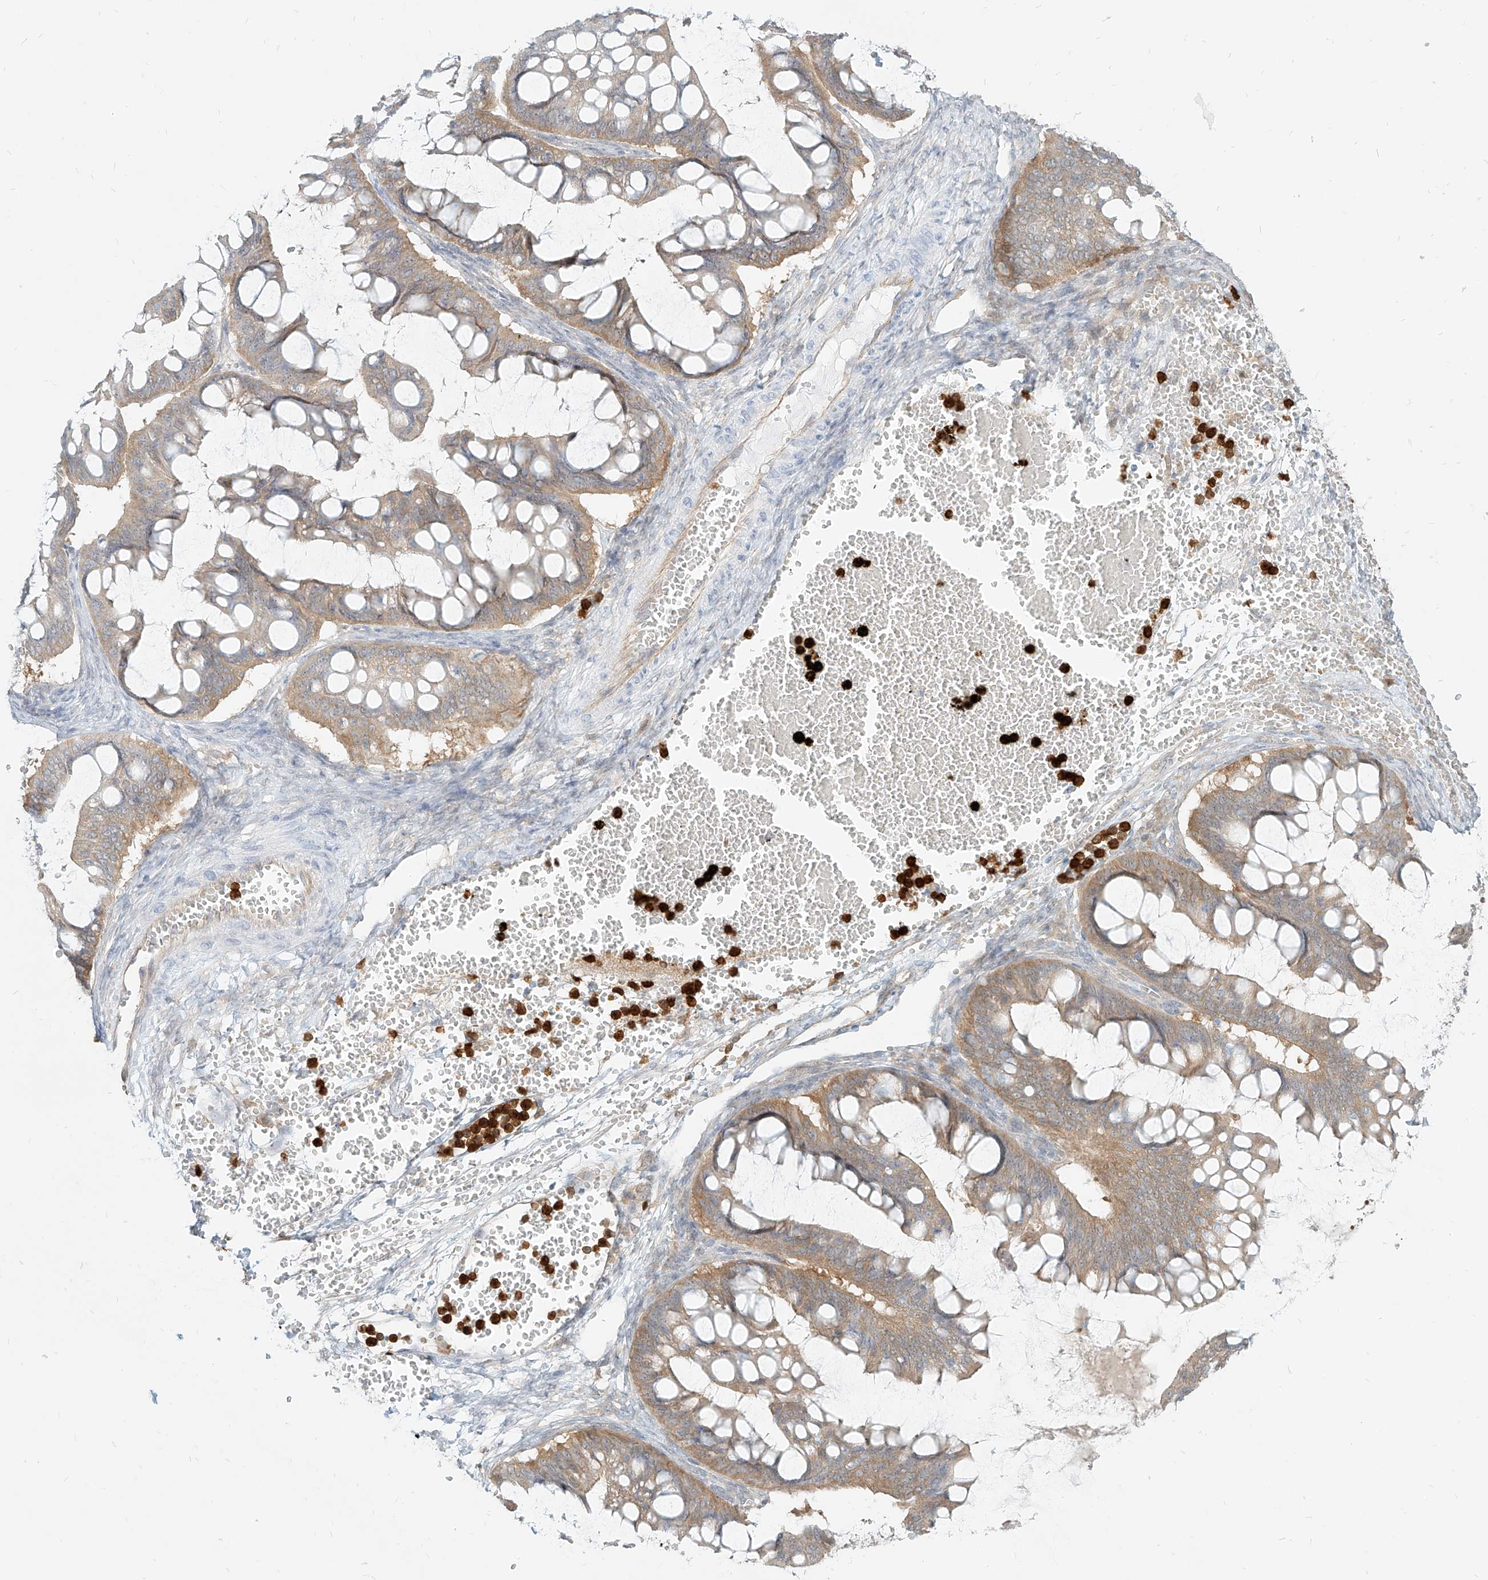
{"staining": {"intensity": "weak", "quantity": ">75%", "location": "cytoplasmic/membranous"}, "tissue": "ovarian cancer", "cell_type": "Tumor cells", "image_type": "cancer", "snomed": [{"axis": "morphology", "description": "Cystadenocarcinoma, mucinous, NOS"}, {"axis": "topography", "description": "Ovary"}], "caption": "Brown immunohistochemical staining in human mucinous cystadenocarcinoma (ovarian) displays weak cytoplasmic/membranous expression in approximately >75% of tumor cells. (DAB (3,3'-diaminobenzidine) = brown stain, brightfield microscopy at high magnification).", "gene": "PGD", "patient": {"sex": "female", "age": 73}}